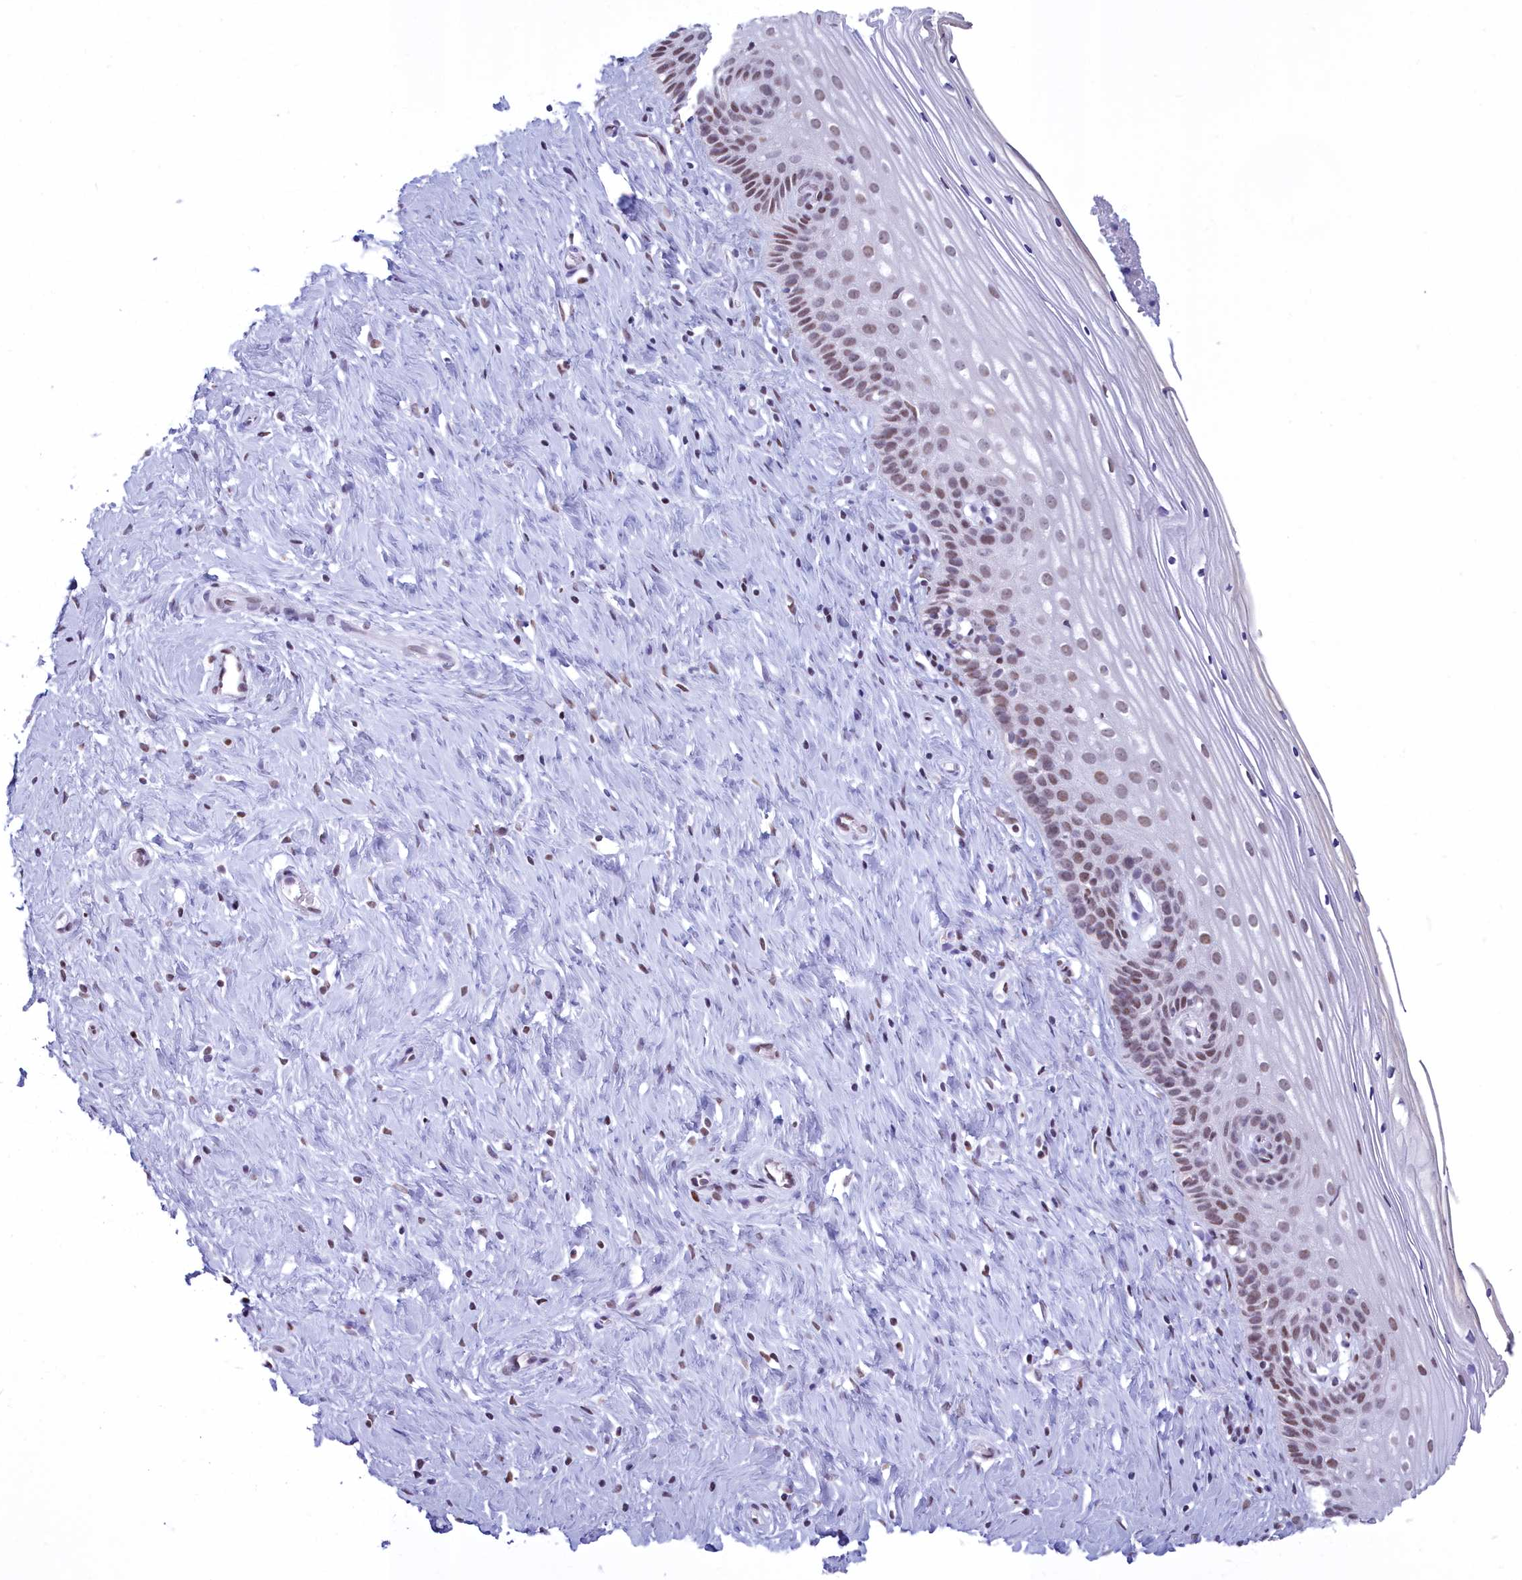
{"staining": {"intensity": "moderate", "quantity": ">75%", "location": "nuclear"}, "tissue": "cervix", "cell_type": "Glandular cells", "image_type": "normal", "snomed": [{"axis": "morphology", "description": "Normal tissue, NOS"}, {"axis": "topography", "description": "Cervix"}], "caption": "Benign cervix was stained to show a protein in brown. There is medium levels of moderate nuclear positivity in approximately >75% of glandular cells.", "gene": "CDC26", "patient": {"sex": "female", "age": 33}}